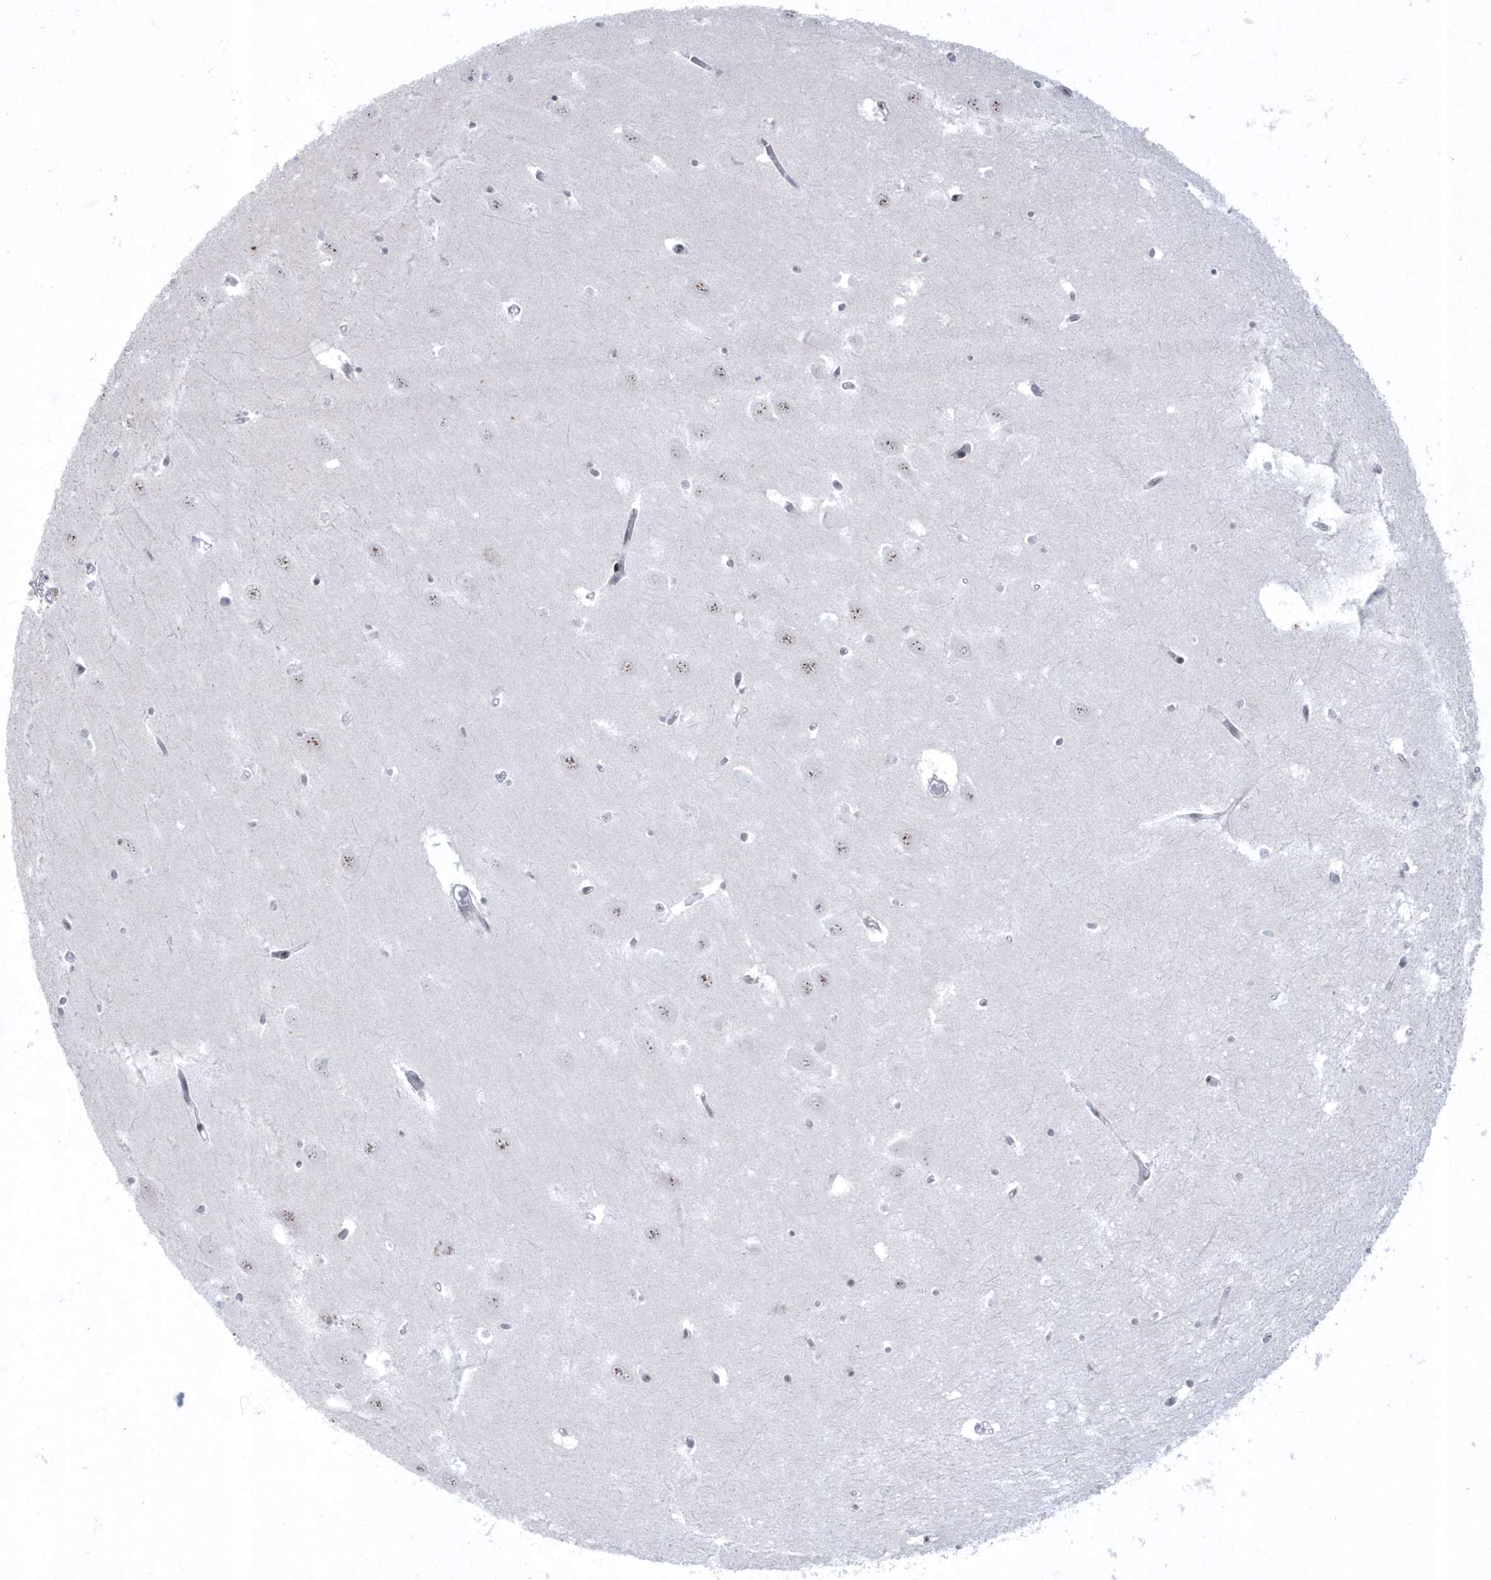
{"staining": {"intensity": "weak", "quantity": "<25%", "location": "nuclear"}, "tissue": "hippocampus", "cell_type": "Glial cells", "image_type": "normal", "snomed": [{"axis": "morphology", "description": "Normal tissue, NOS"}, {"axis": "topography", "description": "Hippocampus"}], "caption": "Immunohistochemistry of benign human hippocampus reveals no expression in glial cells.", "gene": "KDM6B", "patient": {"sex": "male", "age": 70}}